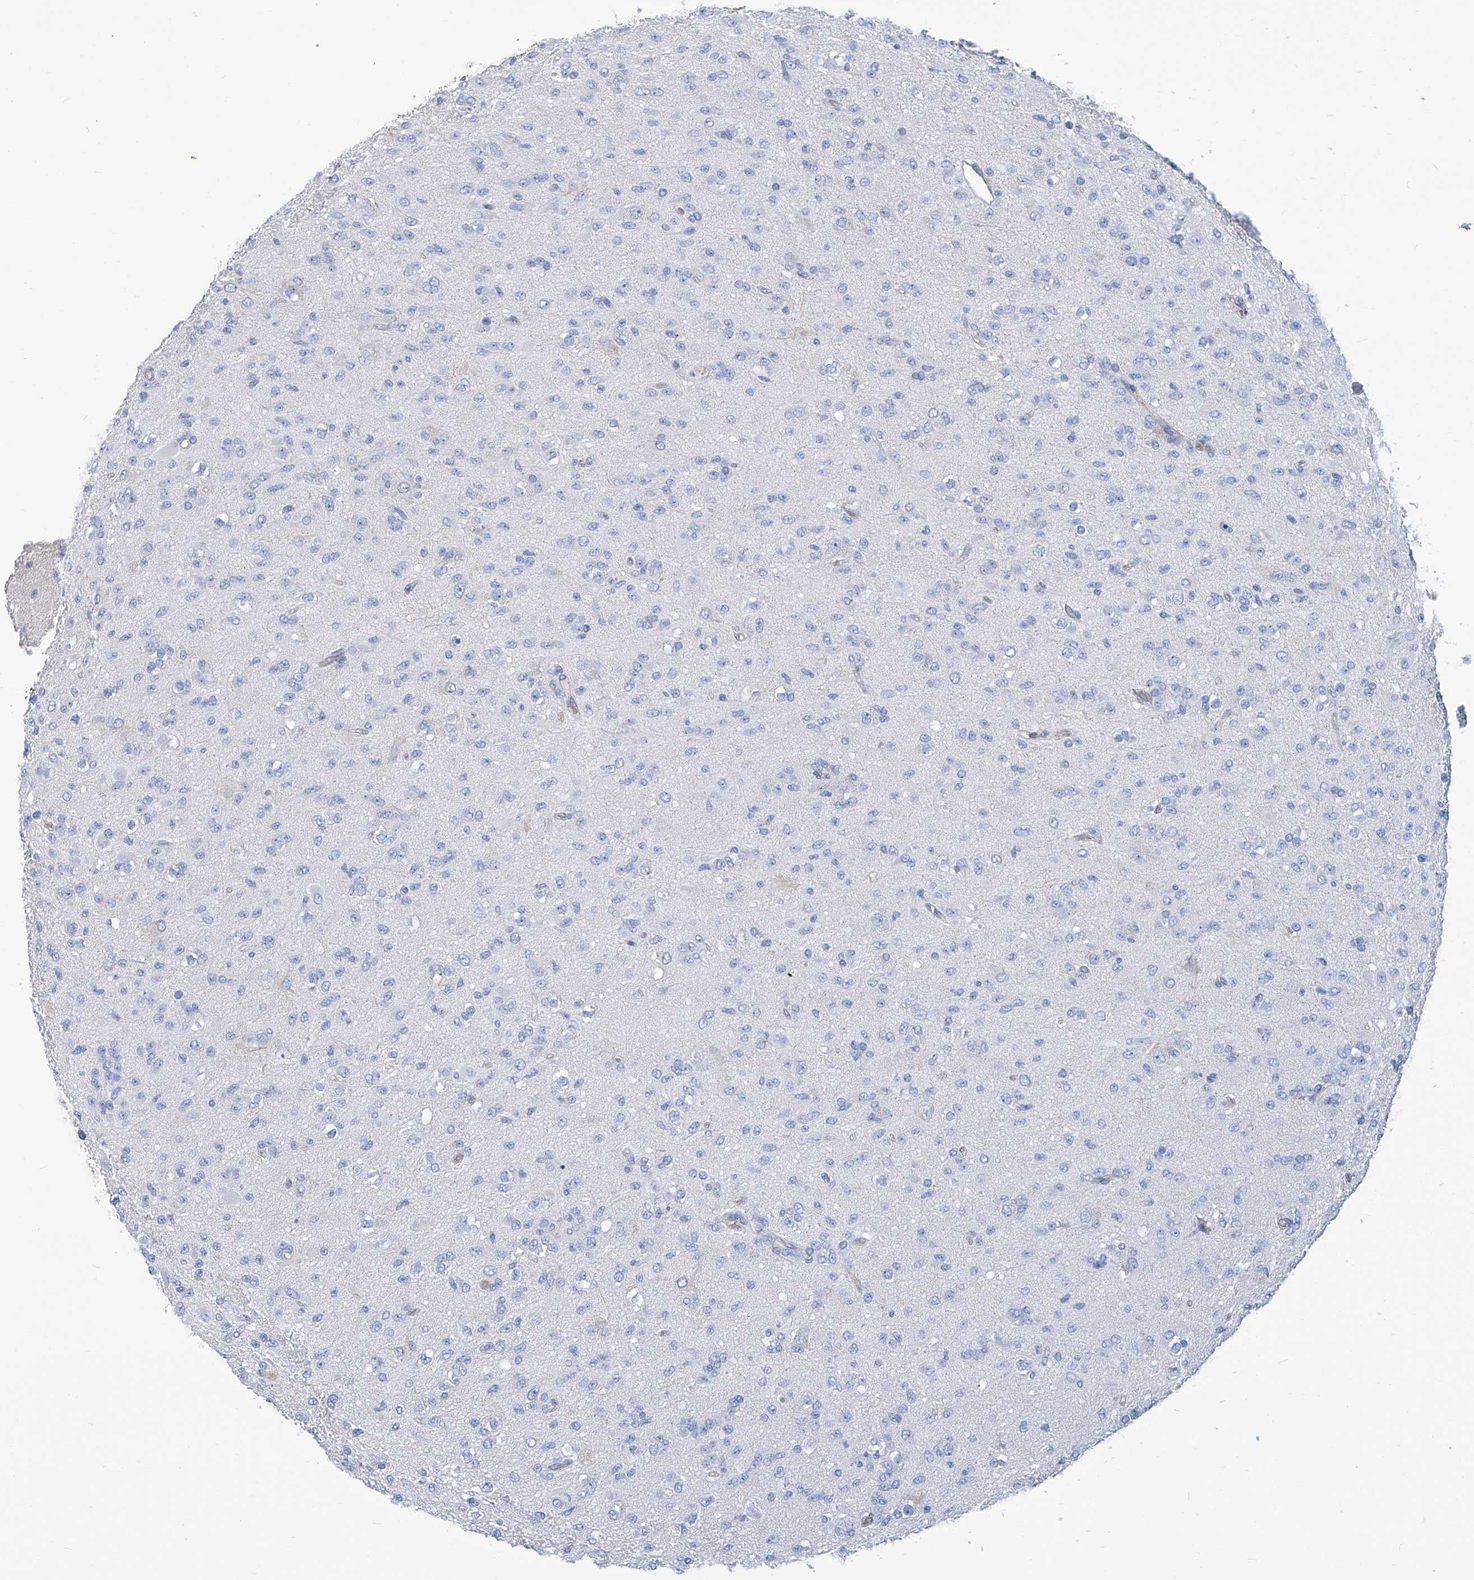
{"staining": {"intensity": "negative", "quantity": "none", "location": "none"}, "tissue": "glioma", "cell_type": "Tumor cells", "image_type": "cancer", "snomed": [{"axis": "morphology", "description": "Glioma, malignant, Low grade"}, {"axis": "topography", "description": "Brain"}], "caption": "Malignant glioma (low-grade) stained for a protein using immunohistochemistry (IHC) demonstrates no staining tumor cells.", "gene": "PFKL", "patient": {"sex": "male", "age": 65}}